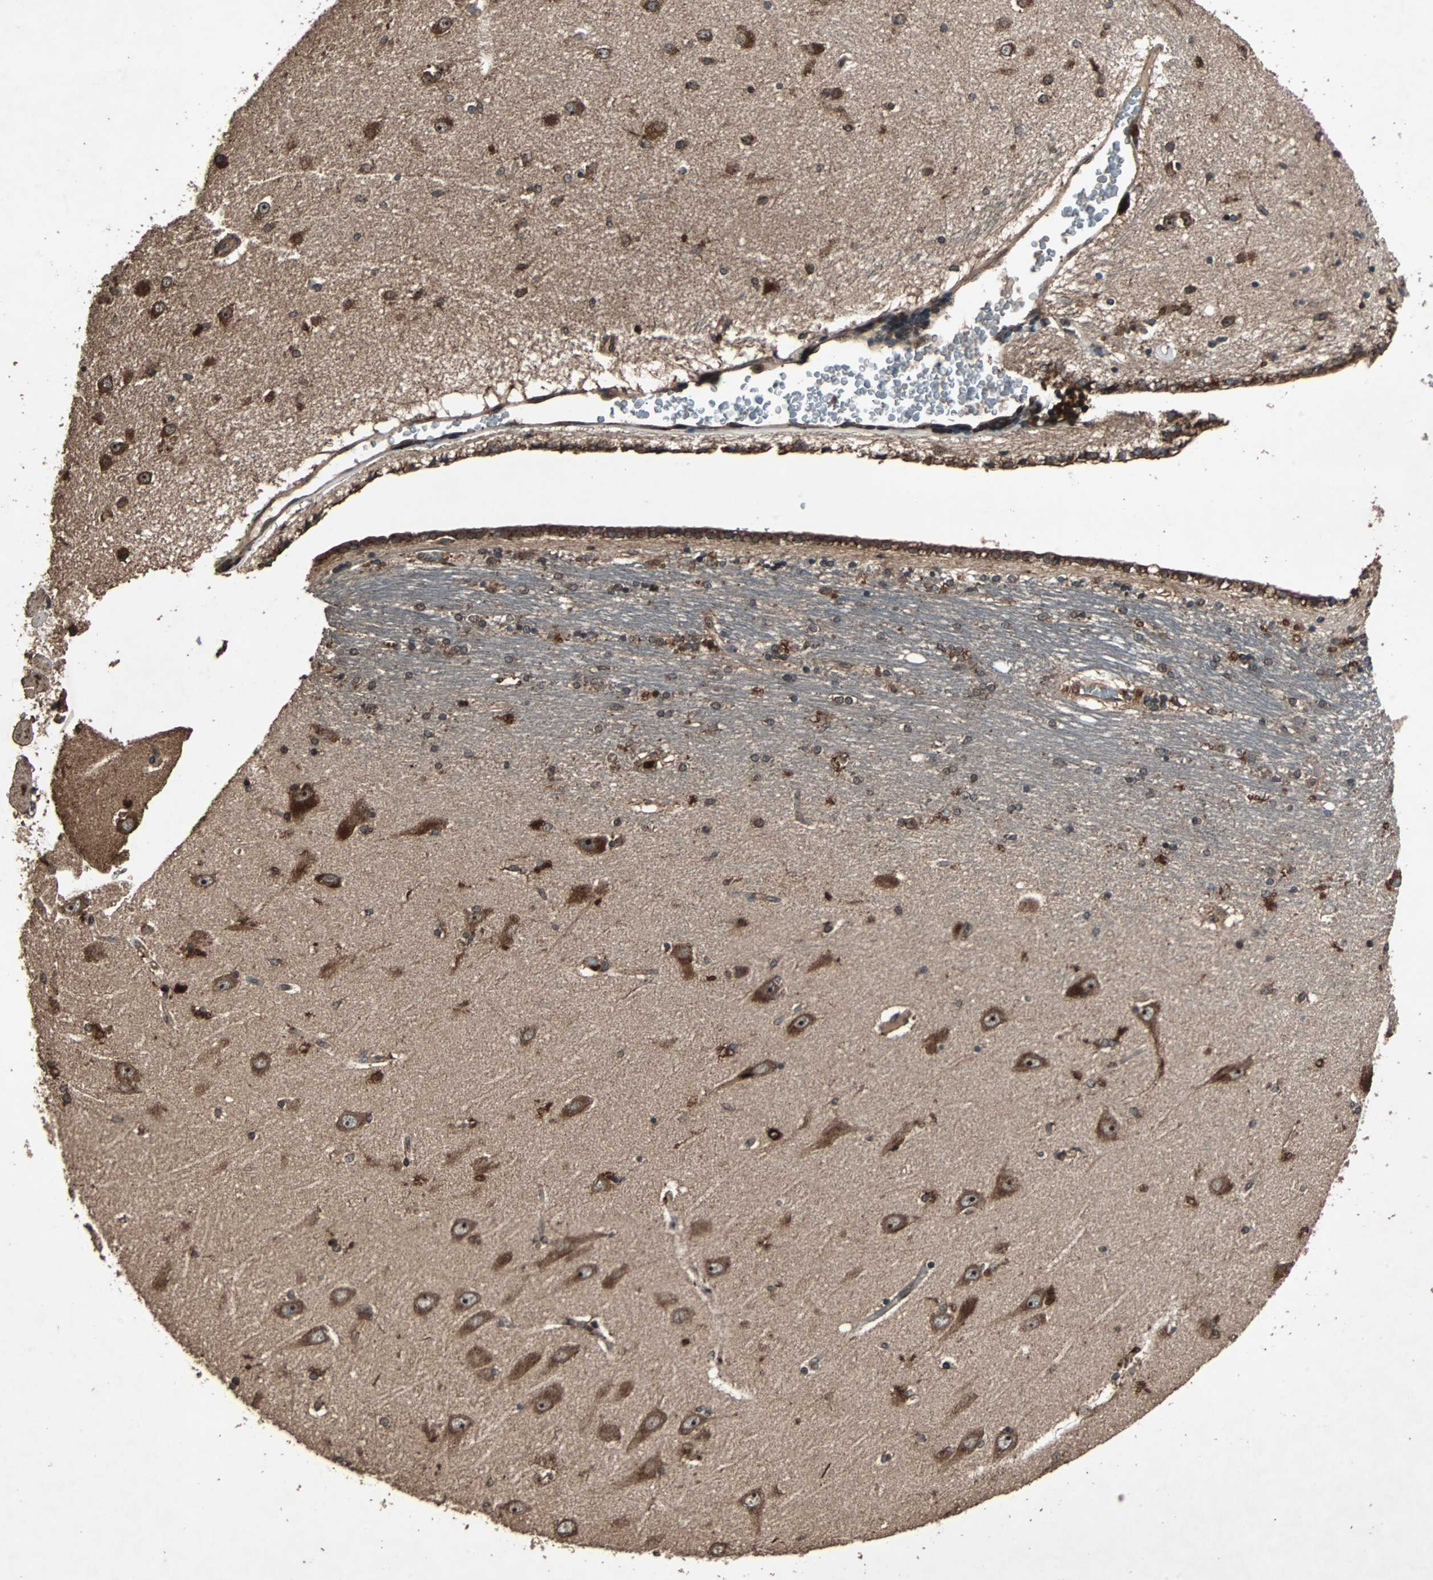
{"staining": {"intensity": "moderate", "quantity": "<25%", "location": "cytoplasmic/membranous"}, "tissue": "hippocampus", "cell_type": "Glial cells", "image_type": "normal", "snomed": [{"axis": "morphology", "description": "Normal tissue, NOS"}, {"axis": "topography", "description": "Hippocampus"}], "caption": "Glial cells demonstrate low levels of moderate cytoplasmic/membranous expression in approximately <25% of cells in benign human hippocampus.", "gene": "LAMTOR5", "patient": {"sex": "female", "age": 54}}